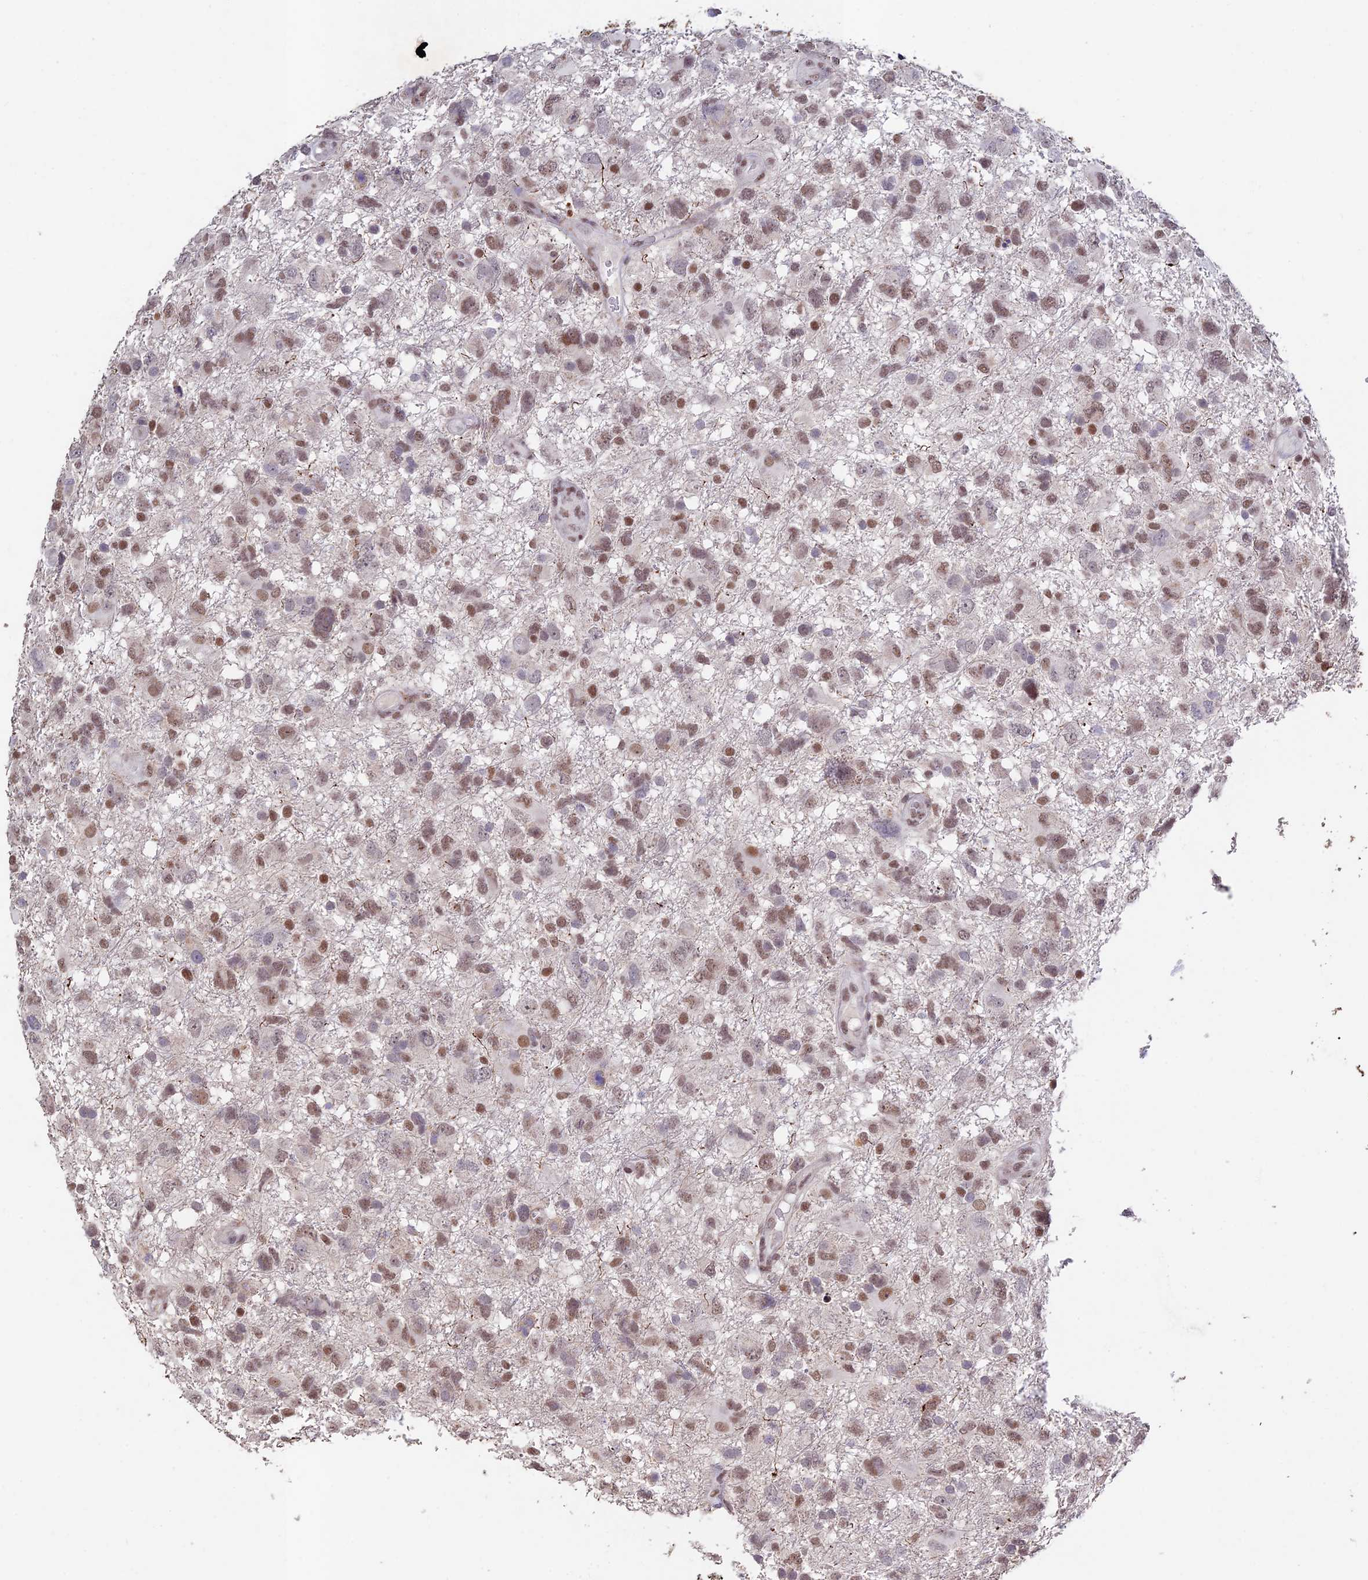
{"staining": {"intensity": "moderate", "quantity": ">75%", "location": "nuclear"}, "tissue": "glioma", "cell_type": "Tumor cells", "image_type": "cancer", "snomed": [{"axis": "morphology", "description": "Glioma, malignant, High grade"}, {"axis": "topography", "description": "Brain"}], "caption": "High-power microscopy captured an IHC micrograph of high-grade glioma (malignant), revealing moderate nuclear staining in about >75% of tumor cells.", "gene": "RAVER1", "patient": {"sex": "male", "age": 61}}